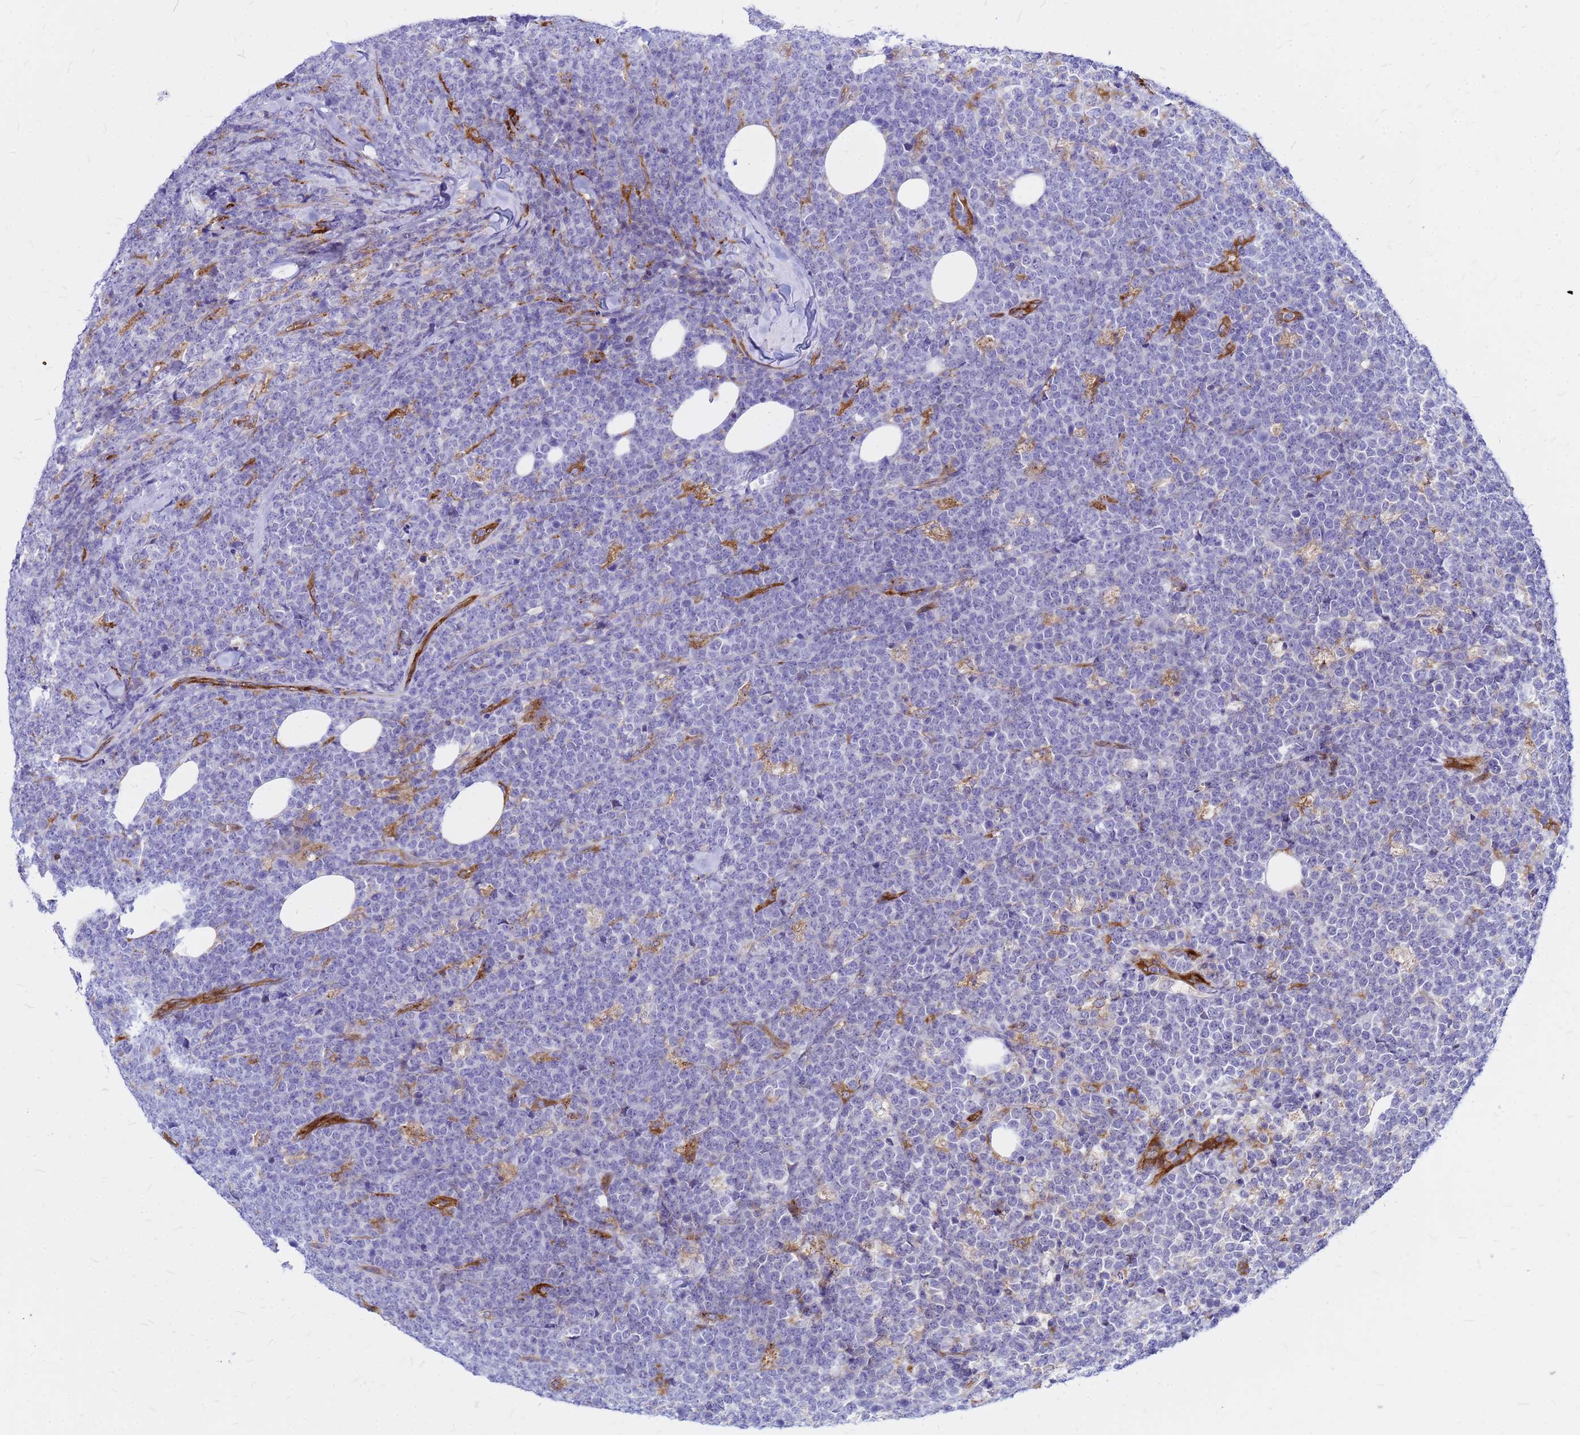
{"staining": {"intensity": "weak", "quantity": "<25%", "location": "cytoplasmic/membranous,nuclear"}, "tissue": "lymphoma", "cell_type": "Tumor cells", "image_type": "cancer", "snomed": [{"axis": "morphology", "description": "Malignant lymphoma, non-Hodgkin's type, High grade"}, {"axis": "topography", "description": "Small intestine"}], "caption": "The image shows no significant positivity in tumor cells of lymphoma. The staining is performed using DAB (3,3'-diaminobenzidine) brown chromogen with nuclei counter-stained in using hematoxylin.", "gene": "NOSTRIN", "patient": {"sex": "male", "age": 8}}